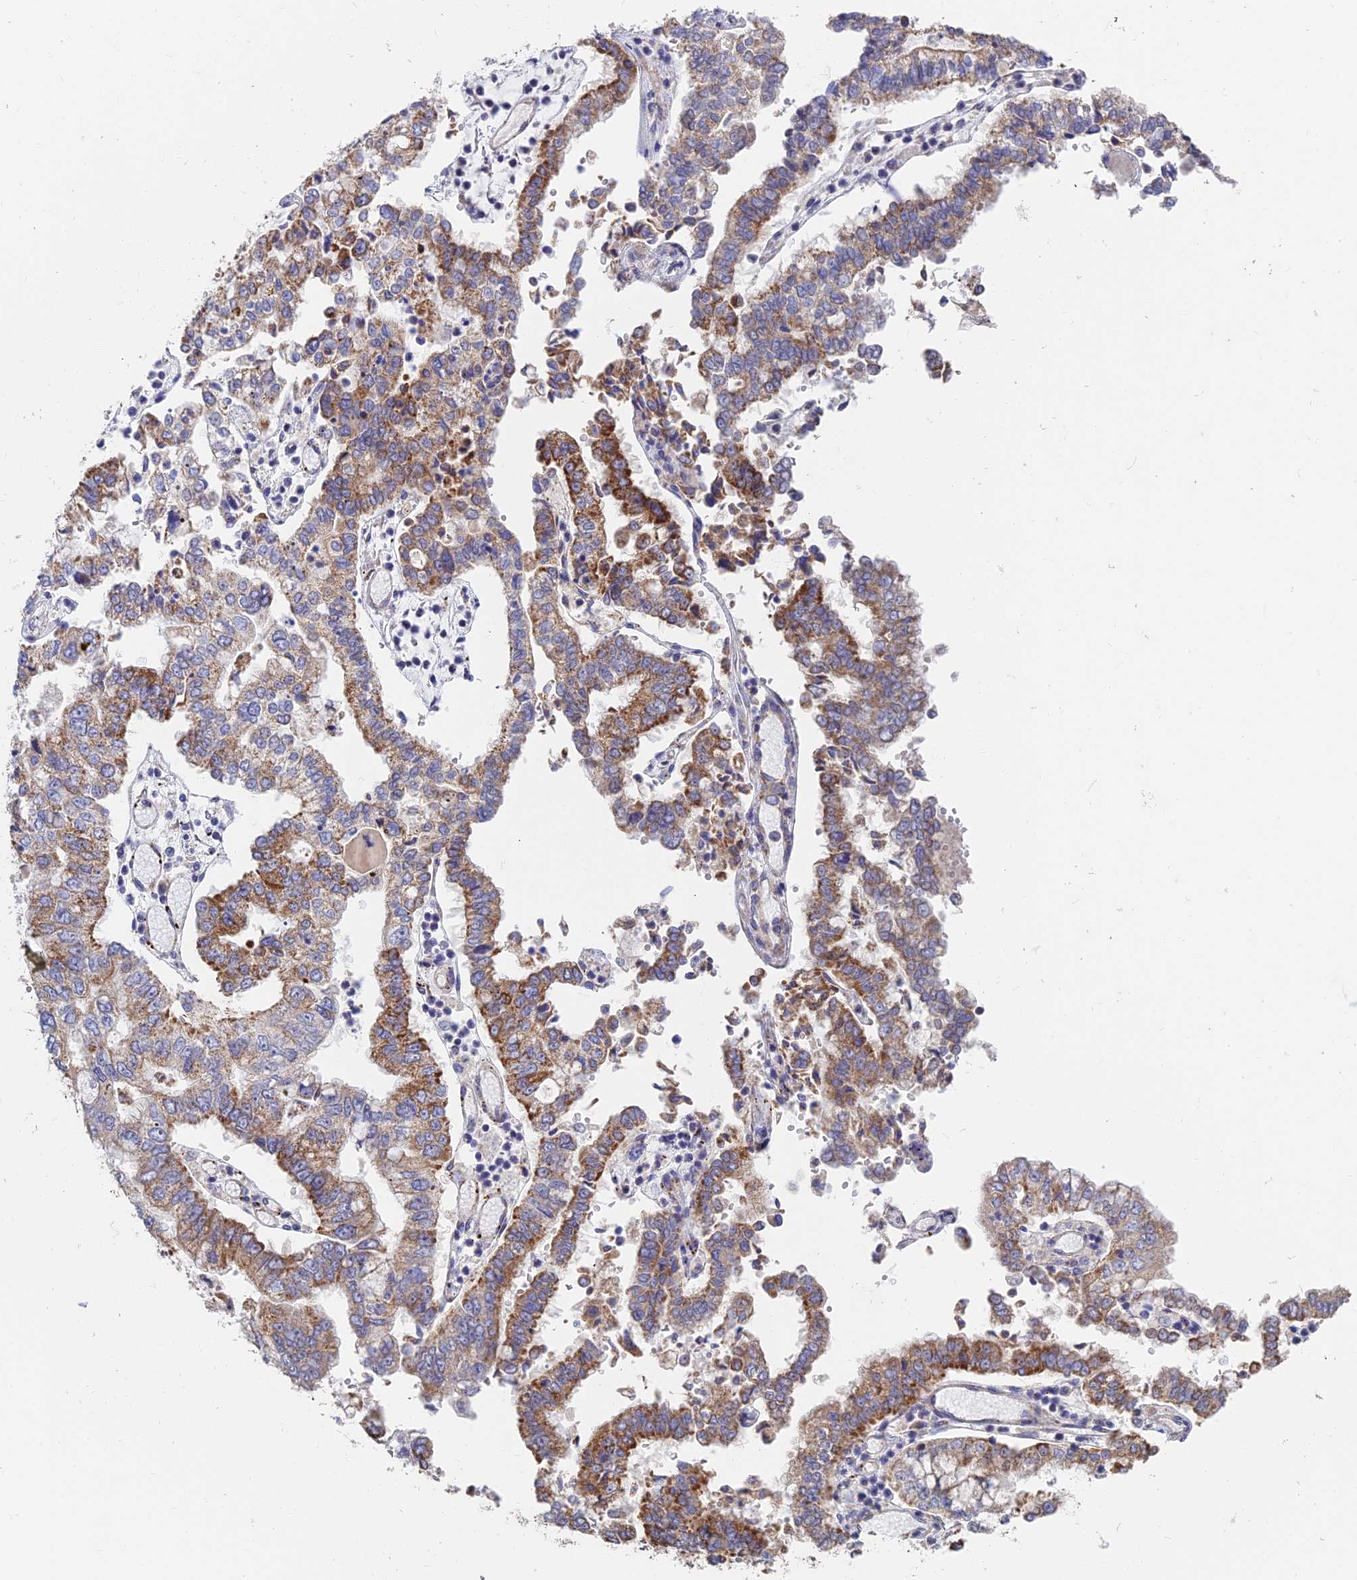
{"staining": {"intensity": "moderate", "quantity": ">75%", "location": "cytoplasmic/membranous"}, "tissue": "stomach cancer", "cell_type": "Tumor cells", "image_type": "cancer", "snomed": [{"axis": "morphology", "description": "Adenocarcinoma, NOS"}, {"axis": "topography", "description": "Stomach"}], "caption": "Protein expression analysis of human stomach cancer reveals moderate cytoplasmic/membranous expression in about >75% of tumor cells.", "gene": "ECSIT", "patient": {"sex": "male", "age": 76}}